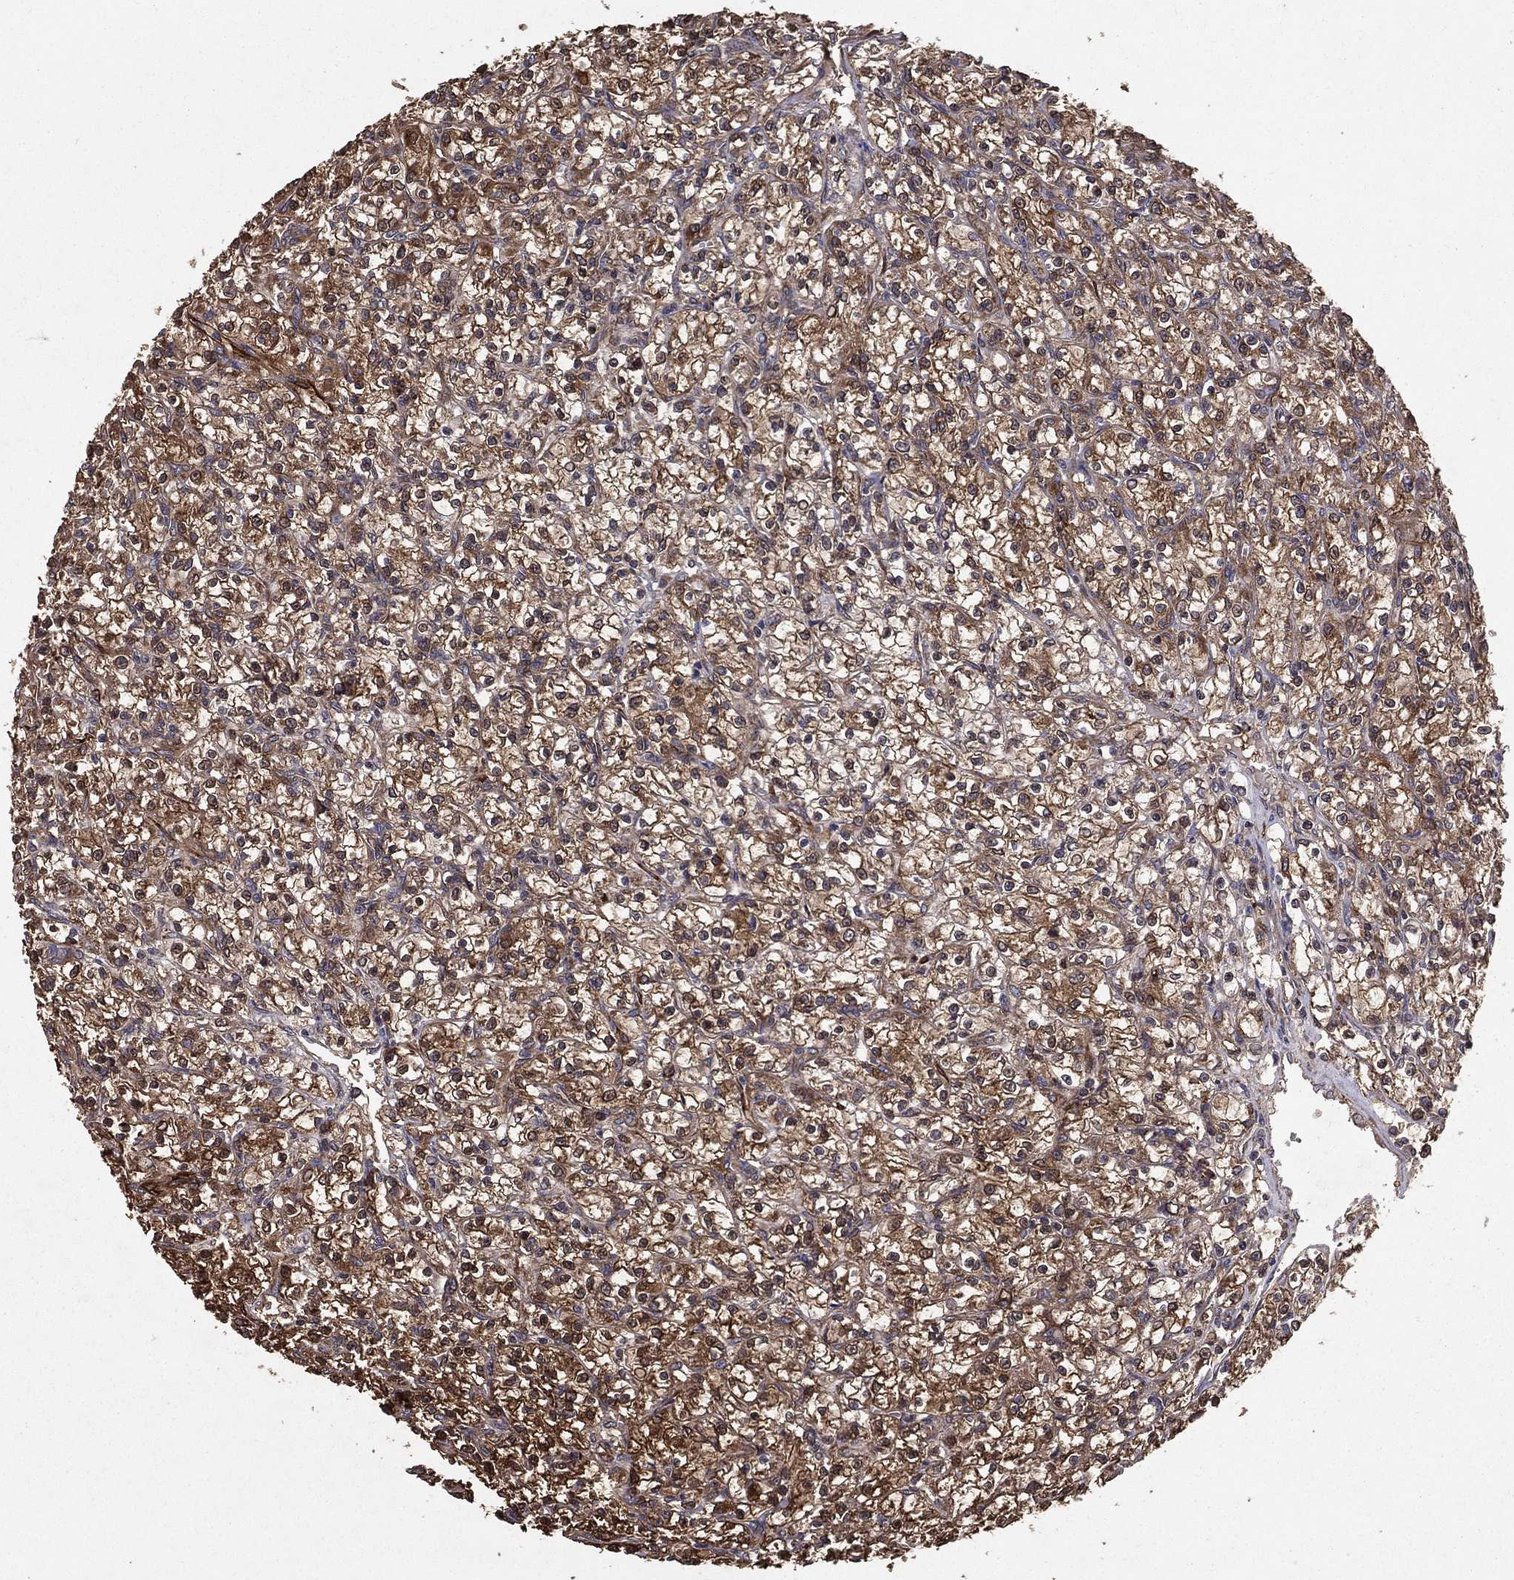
{"staining": {"intensity": "strong", "quantity": ">75%", "location": "cytoplasmic/membranous"}, "tissue": "renal cancer", "cell_type": "Tumor cells", "image_type": "cancer", "snomed": [{"axis": "morphology", "description": "Adenocarcinoma, NOS"}, {"axis": "topography", "description": "Kidney"}], "caption": "Brown immunohistochemical staining in human adenocarcinoma (renal) exhibits strong cytoplasmic/membranous staining in about >75% of tumor cells. The staining is performed using DAB brown chromogen to label protein expression. The nuclei are counter-stained blue using hematoxylin.", "gene": "CERS2", "patient": {"sex": "female", "age": 59}}